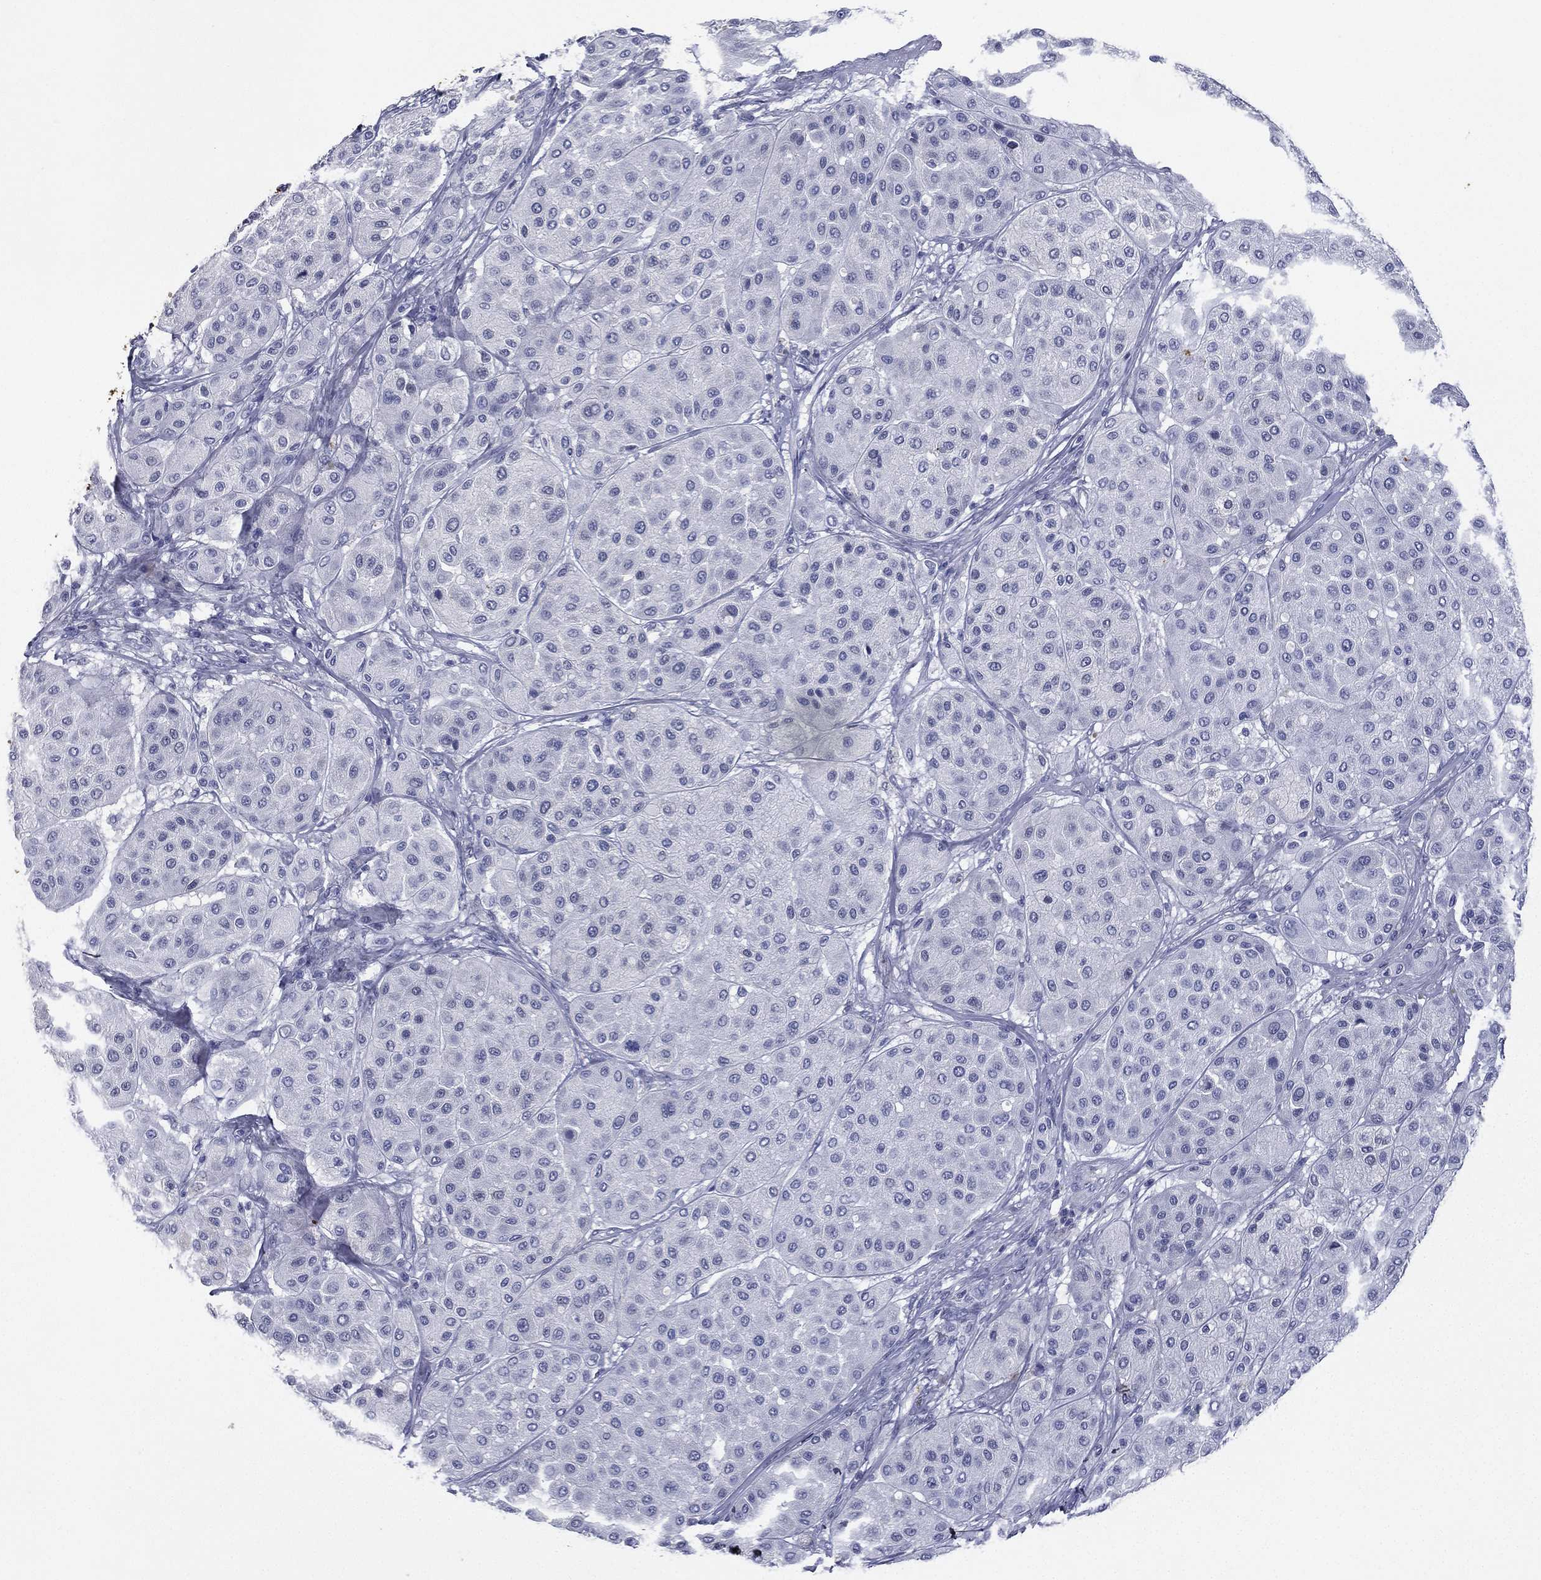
{"staining": {"intensity": "negative", "quantity": "none", "location": "none"}, "tissue": "melanoma", "cell_type": "Tumor cells", "image_type": "cancer", "snomed": [{"axis": "morphology", "description": "Malignant melanoma, Metastatic site"}, {"axis": "topography", "description": "Smooth muscle"}], "caption": "Tumor cells are negative for brown protein staining in melanoma.", "gene": "KRT7", "patient": {"sex": "male", "age": 41}}